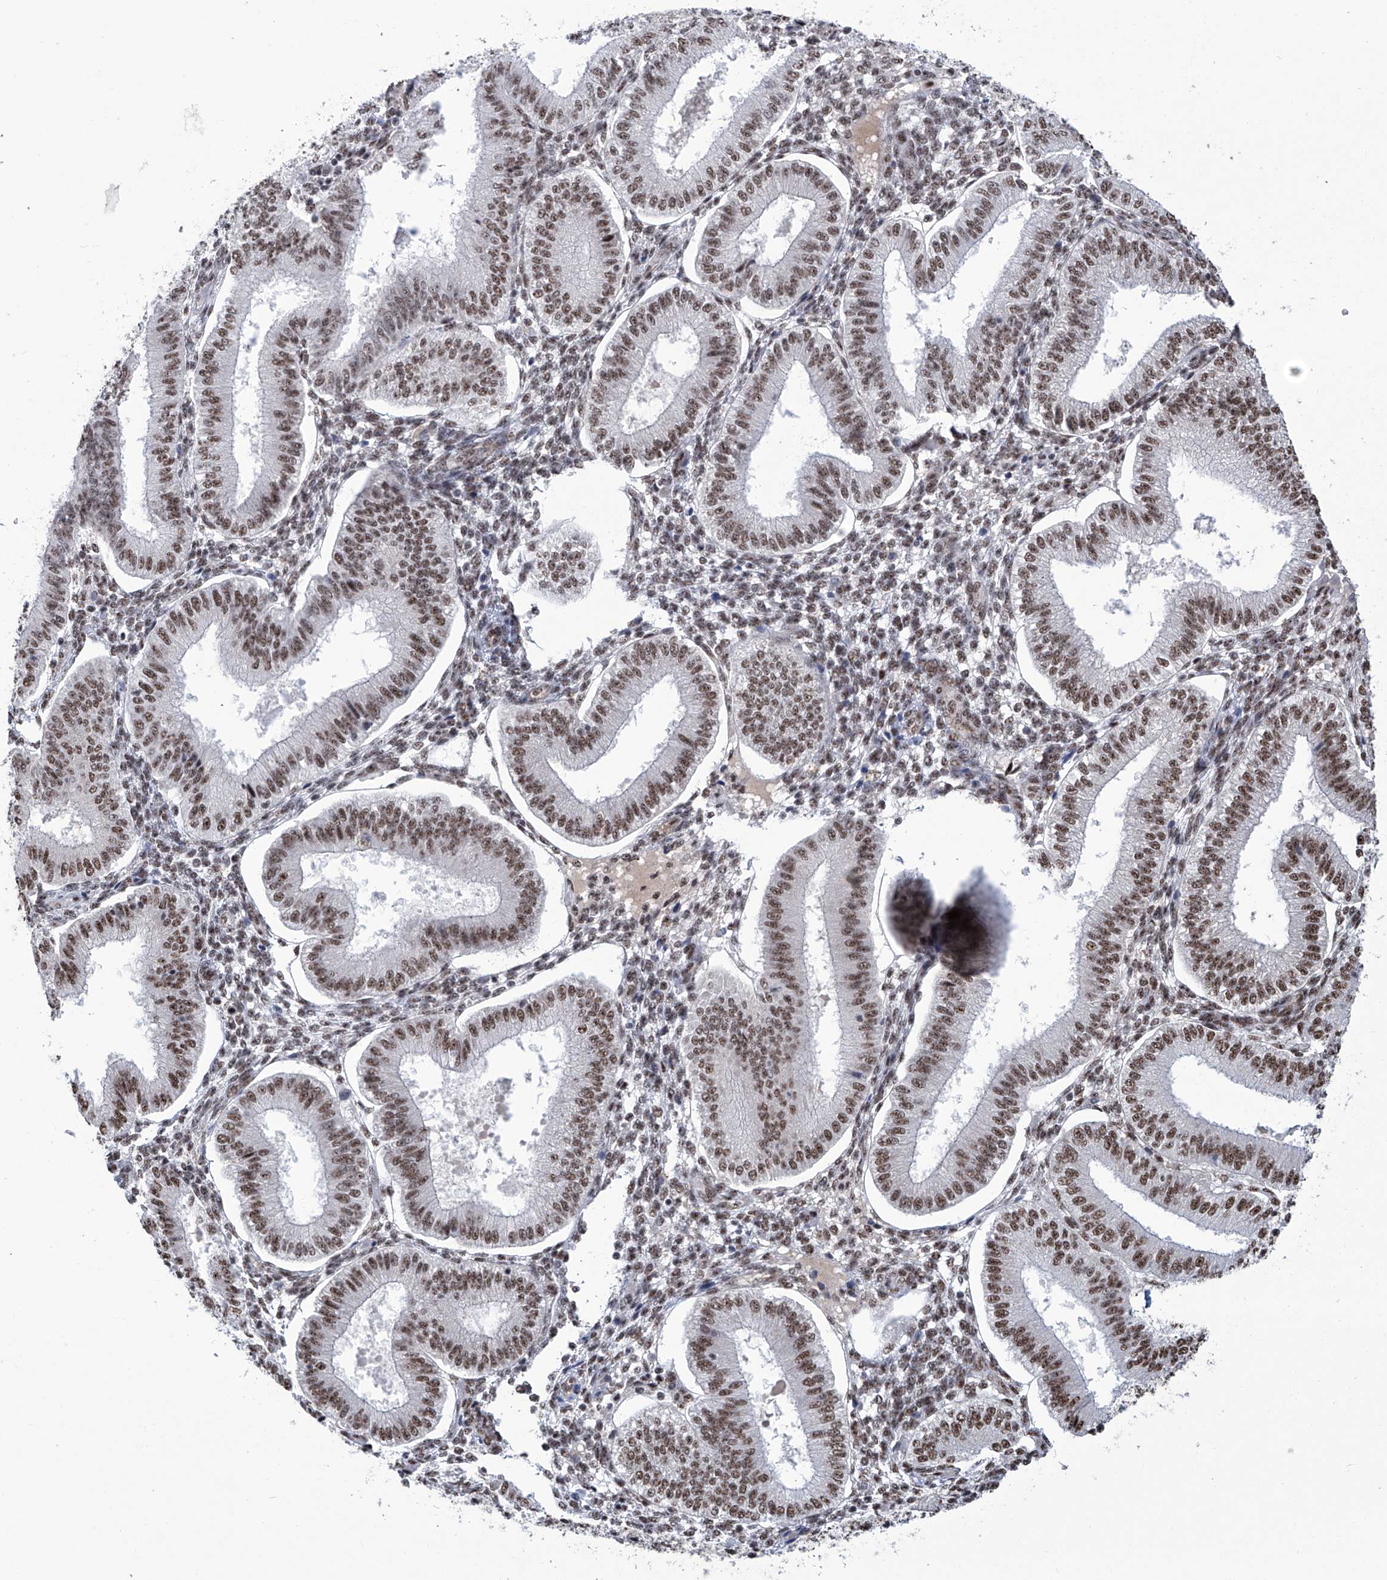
{"staining": {"intensity": "moderate", "quantity": "25%-75%", "location": "nuclear"}, "tissue": "endometrium", "cell_type": "Cells in endometrial stroma", "image_type": "normal", "snomed": [{"axis": "morphology", "description": "Normal tissue, NOS"}, {"axis": "topography", "description": "Endometrium"}], "caption": "A brown stain shows moderate nuclear staining of a protein in cells in endometrial stroma of unremarkable endometrium.", "gene": "FBXL4", "patient": {"sex": "female", "age": 39}}